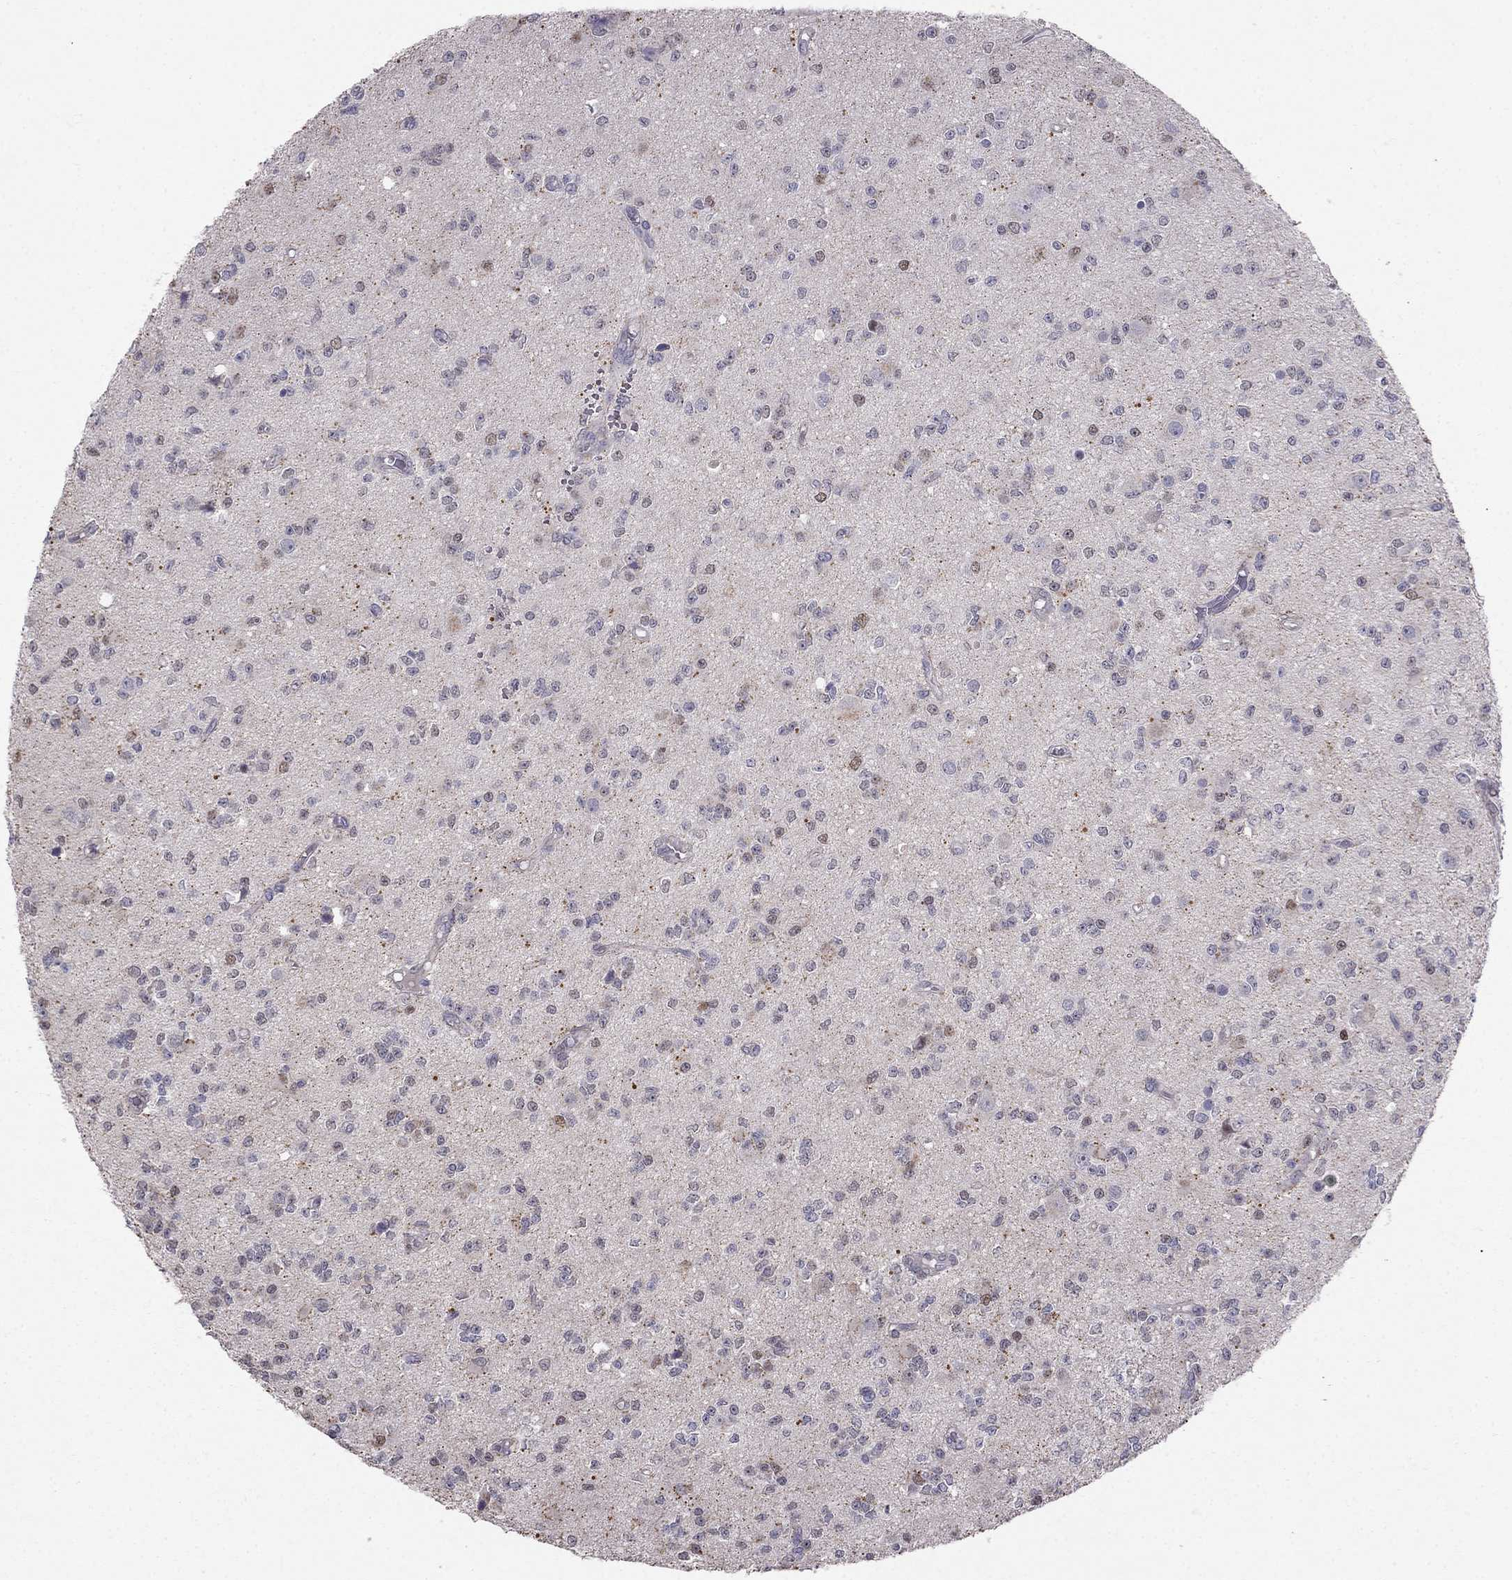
{"staining": {"intensity": "negative", "quantity": "none", "location": "none"}, "tissue": "glioma", "cell_type": "Tumor cells", "image_type": "cancer", "snomed": [{"axis": "morphology", "description": "Glioma, malignant, Low grade"}, {"axis": "topography", "description": "Brain"}], "caption": "A photomicrograph of human glioma is negative for staining in tumor cells.", "gene": "LRRC39", "patient": {"sex": "female", "age": 45}}